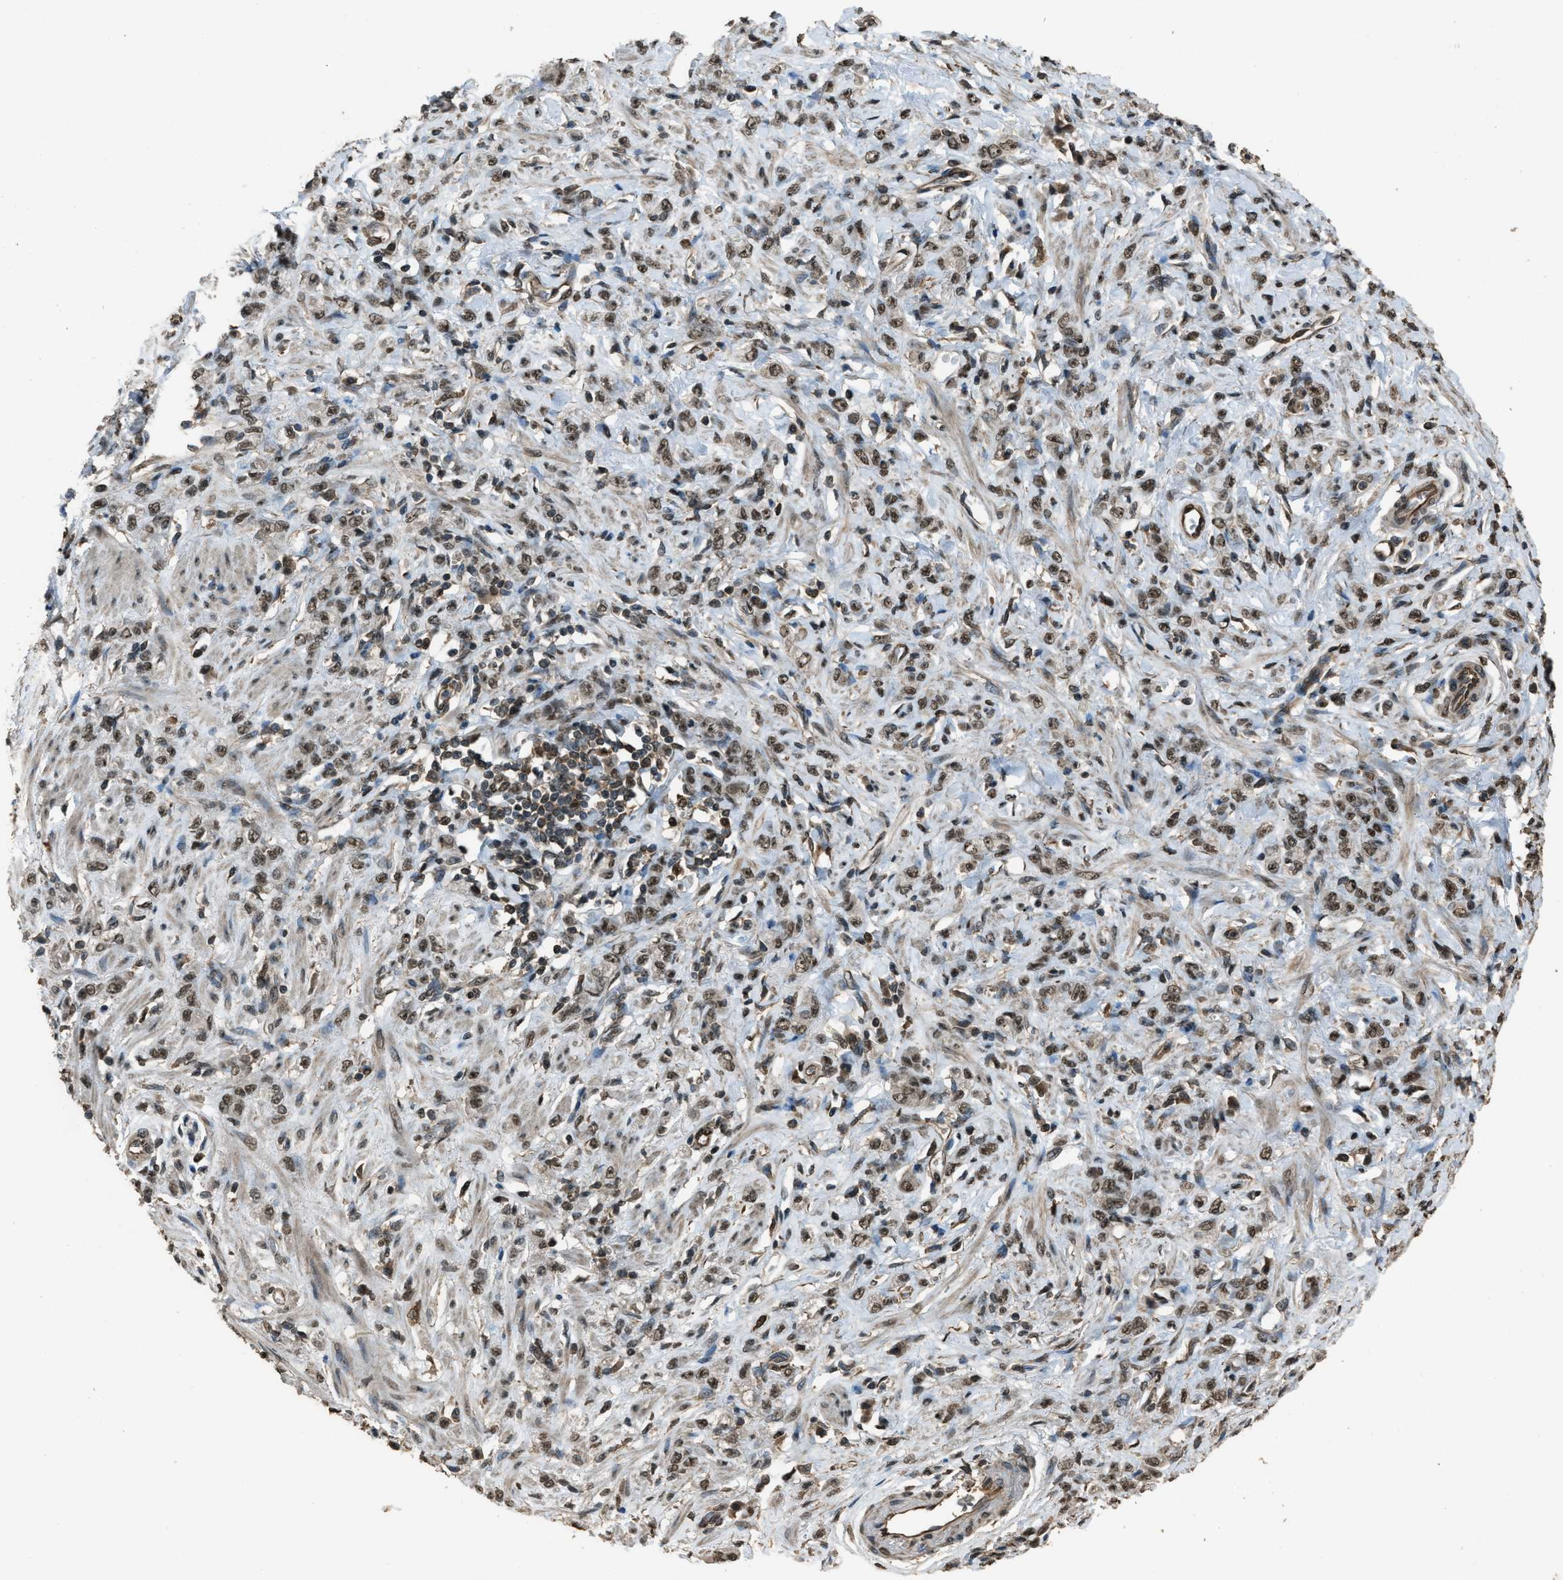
{"staining": {"intensity": "moderate", "quantity": ">75%", "location": "nuclear"}, "tissue": "stomach cancer", "cell_type": "Tumor cells", "image_type": "cancer", "snomed": [{"axis": "morphology", "description": "Normal tissue, NOS"}, {"axis": "morphology", "description": "Adenocarcinoma, NOS"}, {"axis": "topography", "description": "Stomach"}], "caption": "This is an image of immunohistochemistry (IHC) staining of stomach adenocarcinoma, which shows moderate expression in the nuclear of tumor cells.", "gene": "SERTAD2", "patient": {"sex": "male", "age": 82}}